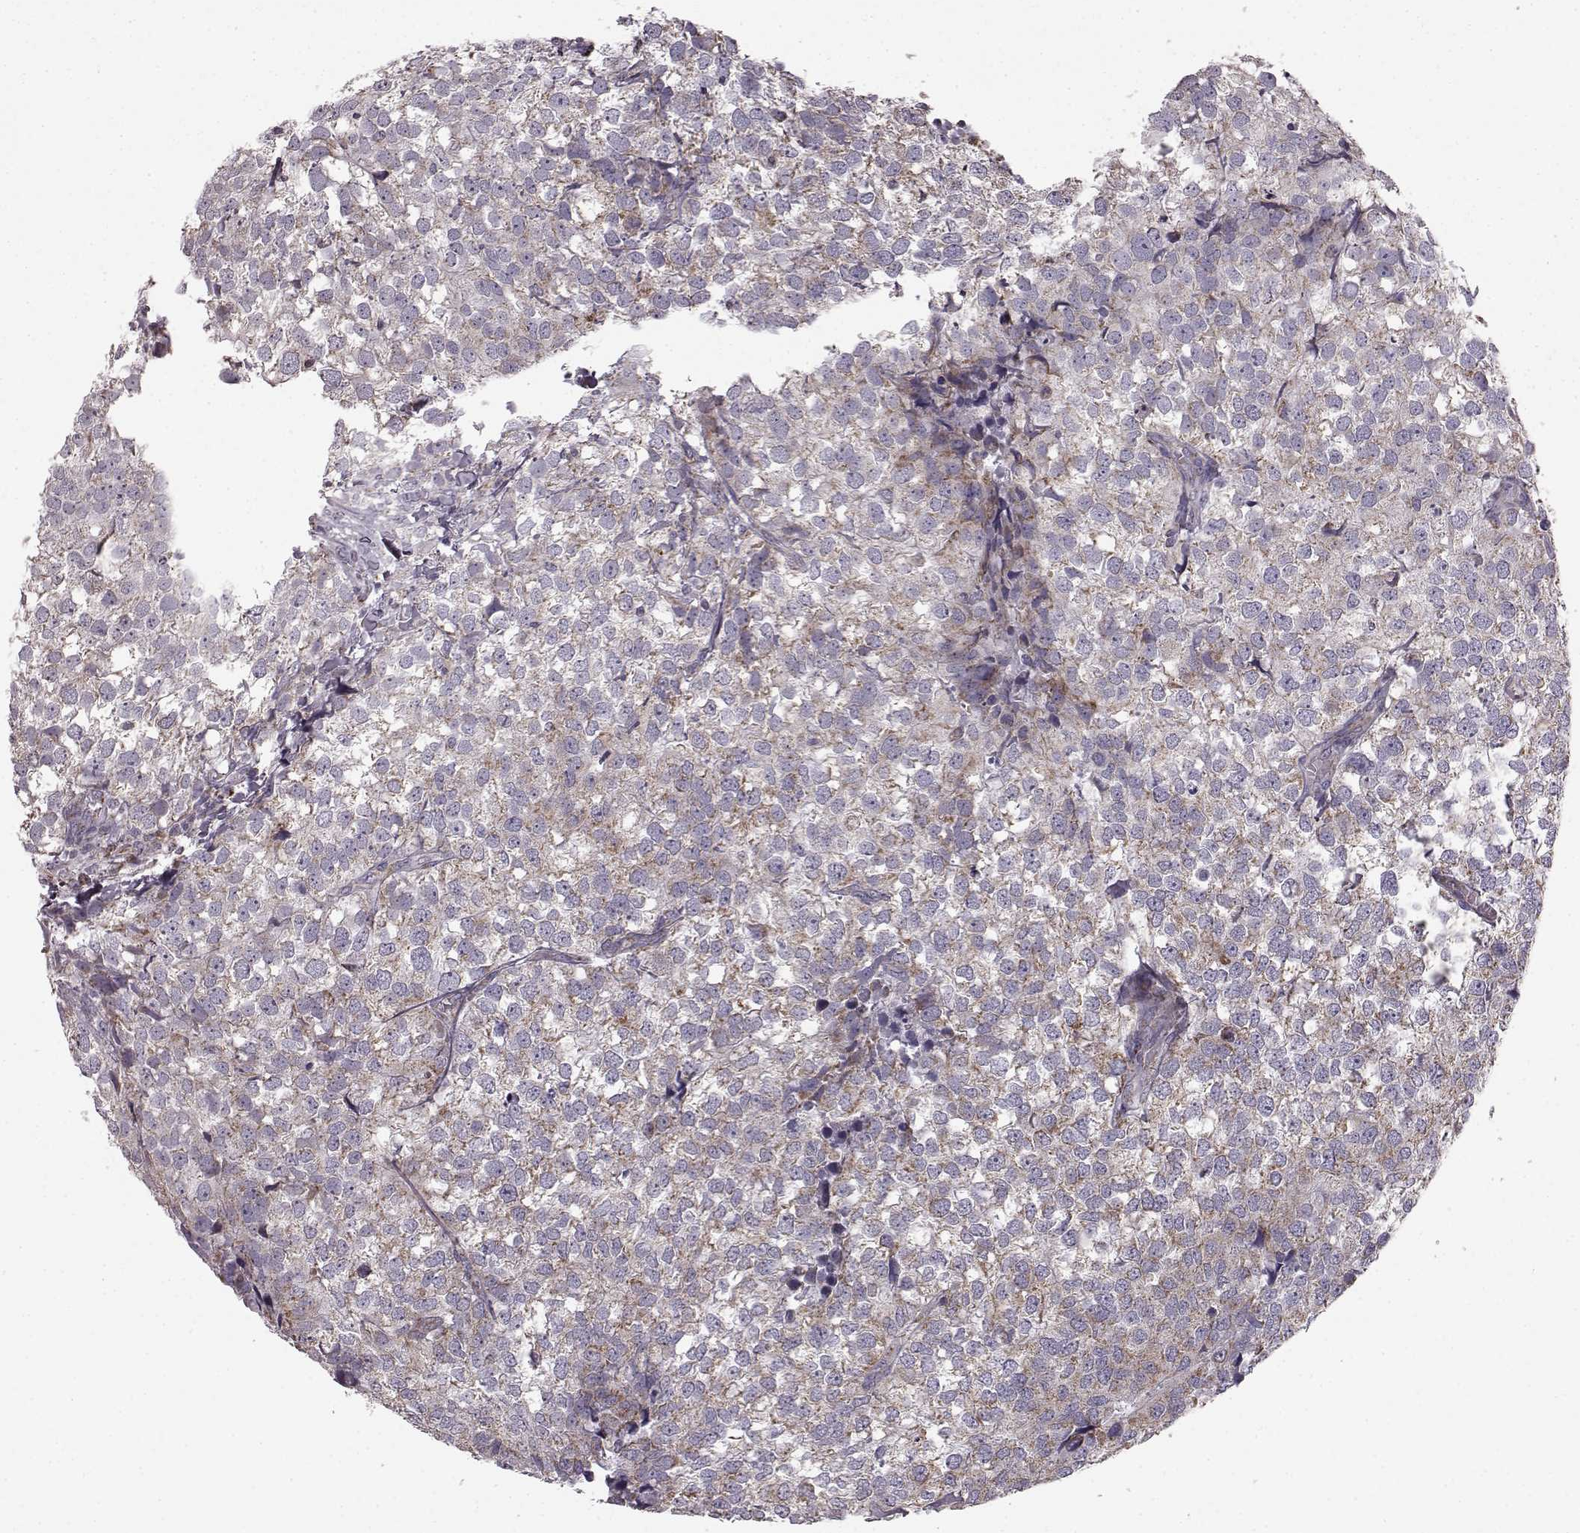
{"staining": {"intensity": "moderate", "quantity": "<25%", "location": "cytoplasmic/membranous"}, "tissue": "breast cancer", "cell_type": "Tumor cells", "image_type": "cancer", "snomed": [{"axis": "morphology", "description": "Duct carcinoma"}, {"axis": "topography", "description": "Breast"}], "caption": "Moderate cytoplasmic/membranous protein expression is identified in approximately <25% of tumor cells in invasive ductal carcinoma (breast).", "gene": "FAM8A1", "patient": {"sex": "female", "age": 30}}